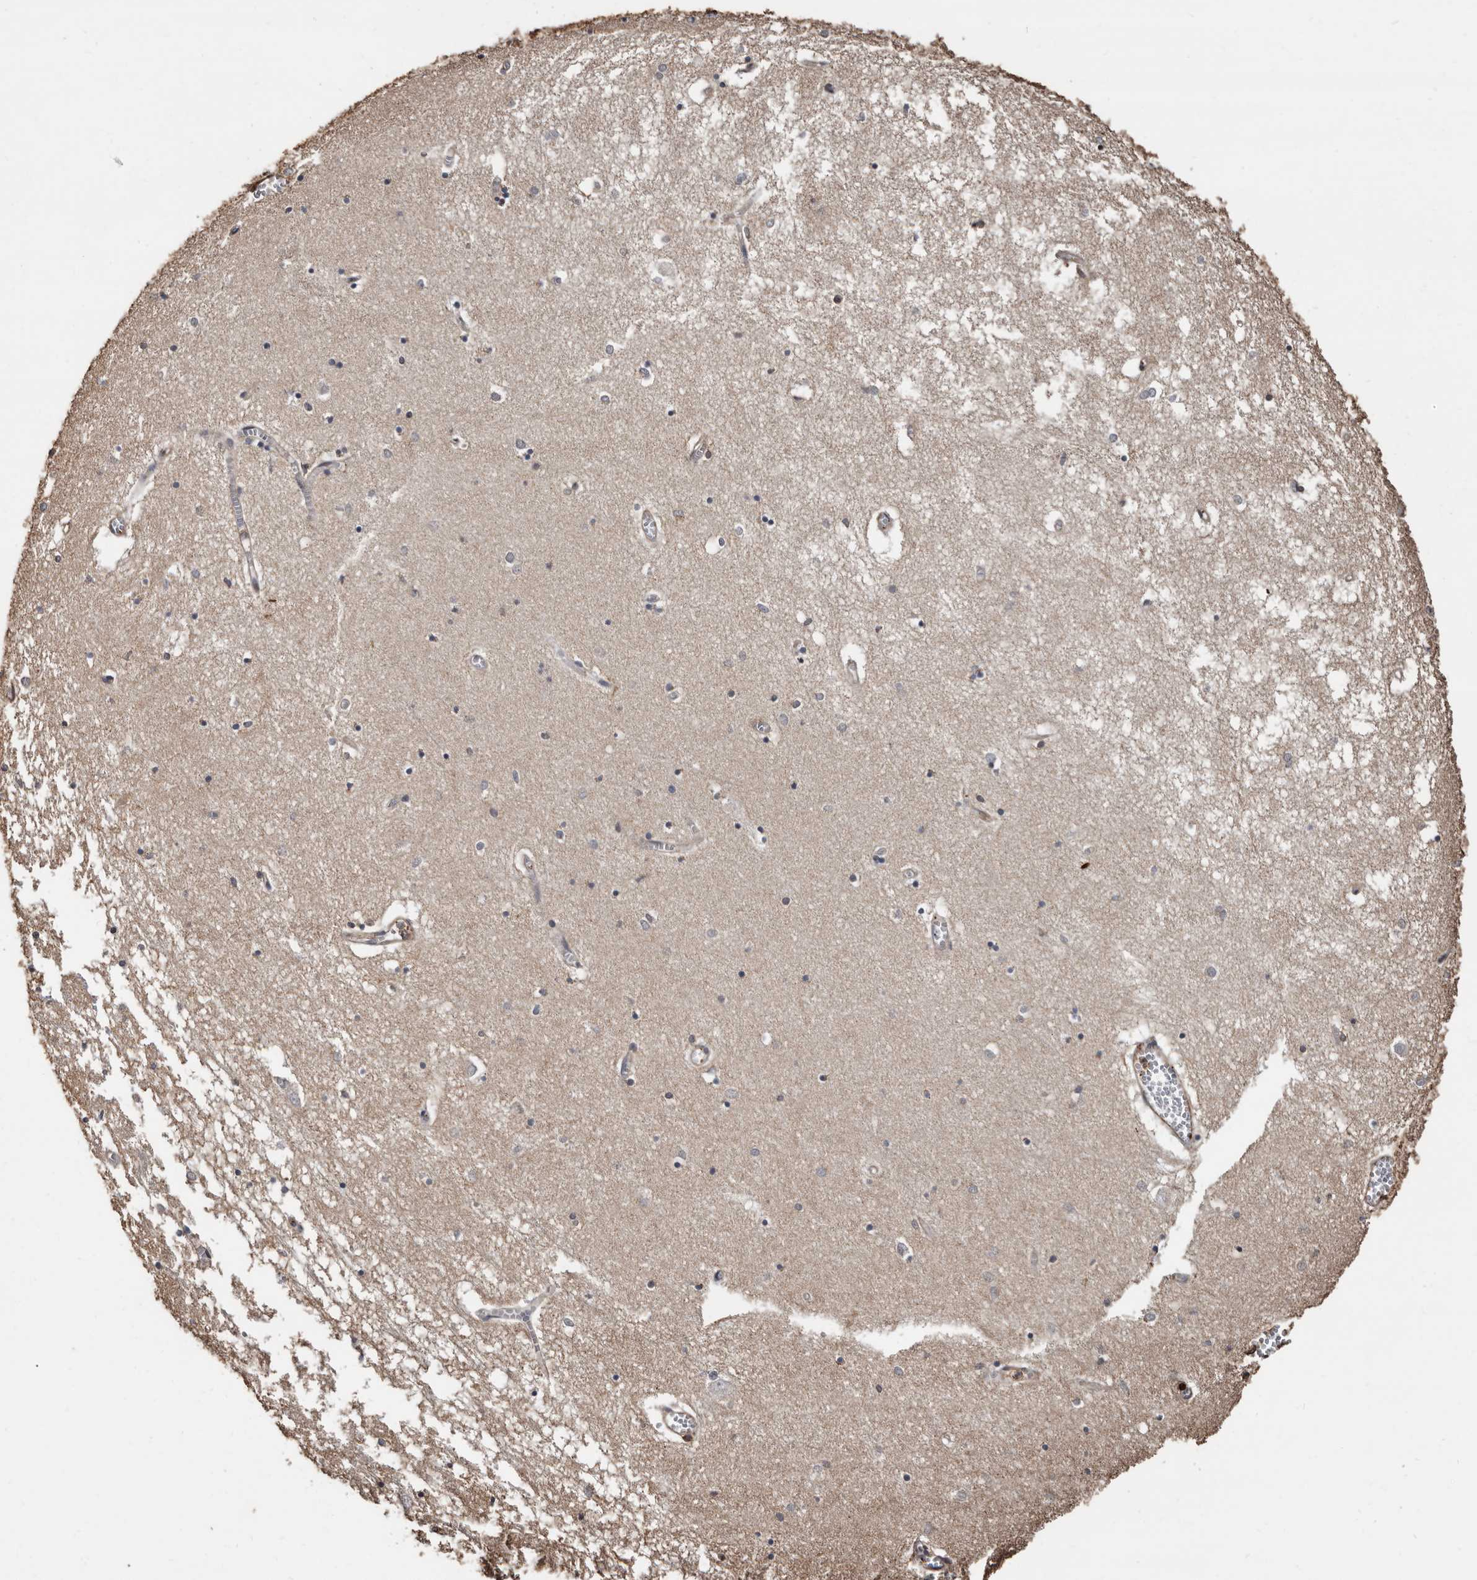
{"staining": {"intensity": "weak", "quantity": "<25%", "location": "cytoplasmic/membranous"}, "tissue": "hippocampus", "cell_type": "Glial cells", "image_type": "normal", "snomed": [{"axis": "morphology", "description": "Normal tissue, NOS"}, {"axis": "topography", "description": "Hippocampus"}], "caption": "Glial cells show no significant staining in normal hippocampus. Nuclei are stained in blue.", "gene": "GSK3A", "patient": {"sex": "male", "age": 70}}